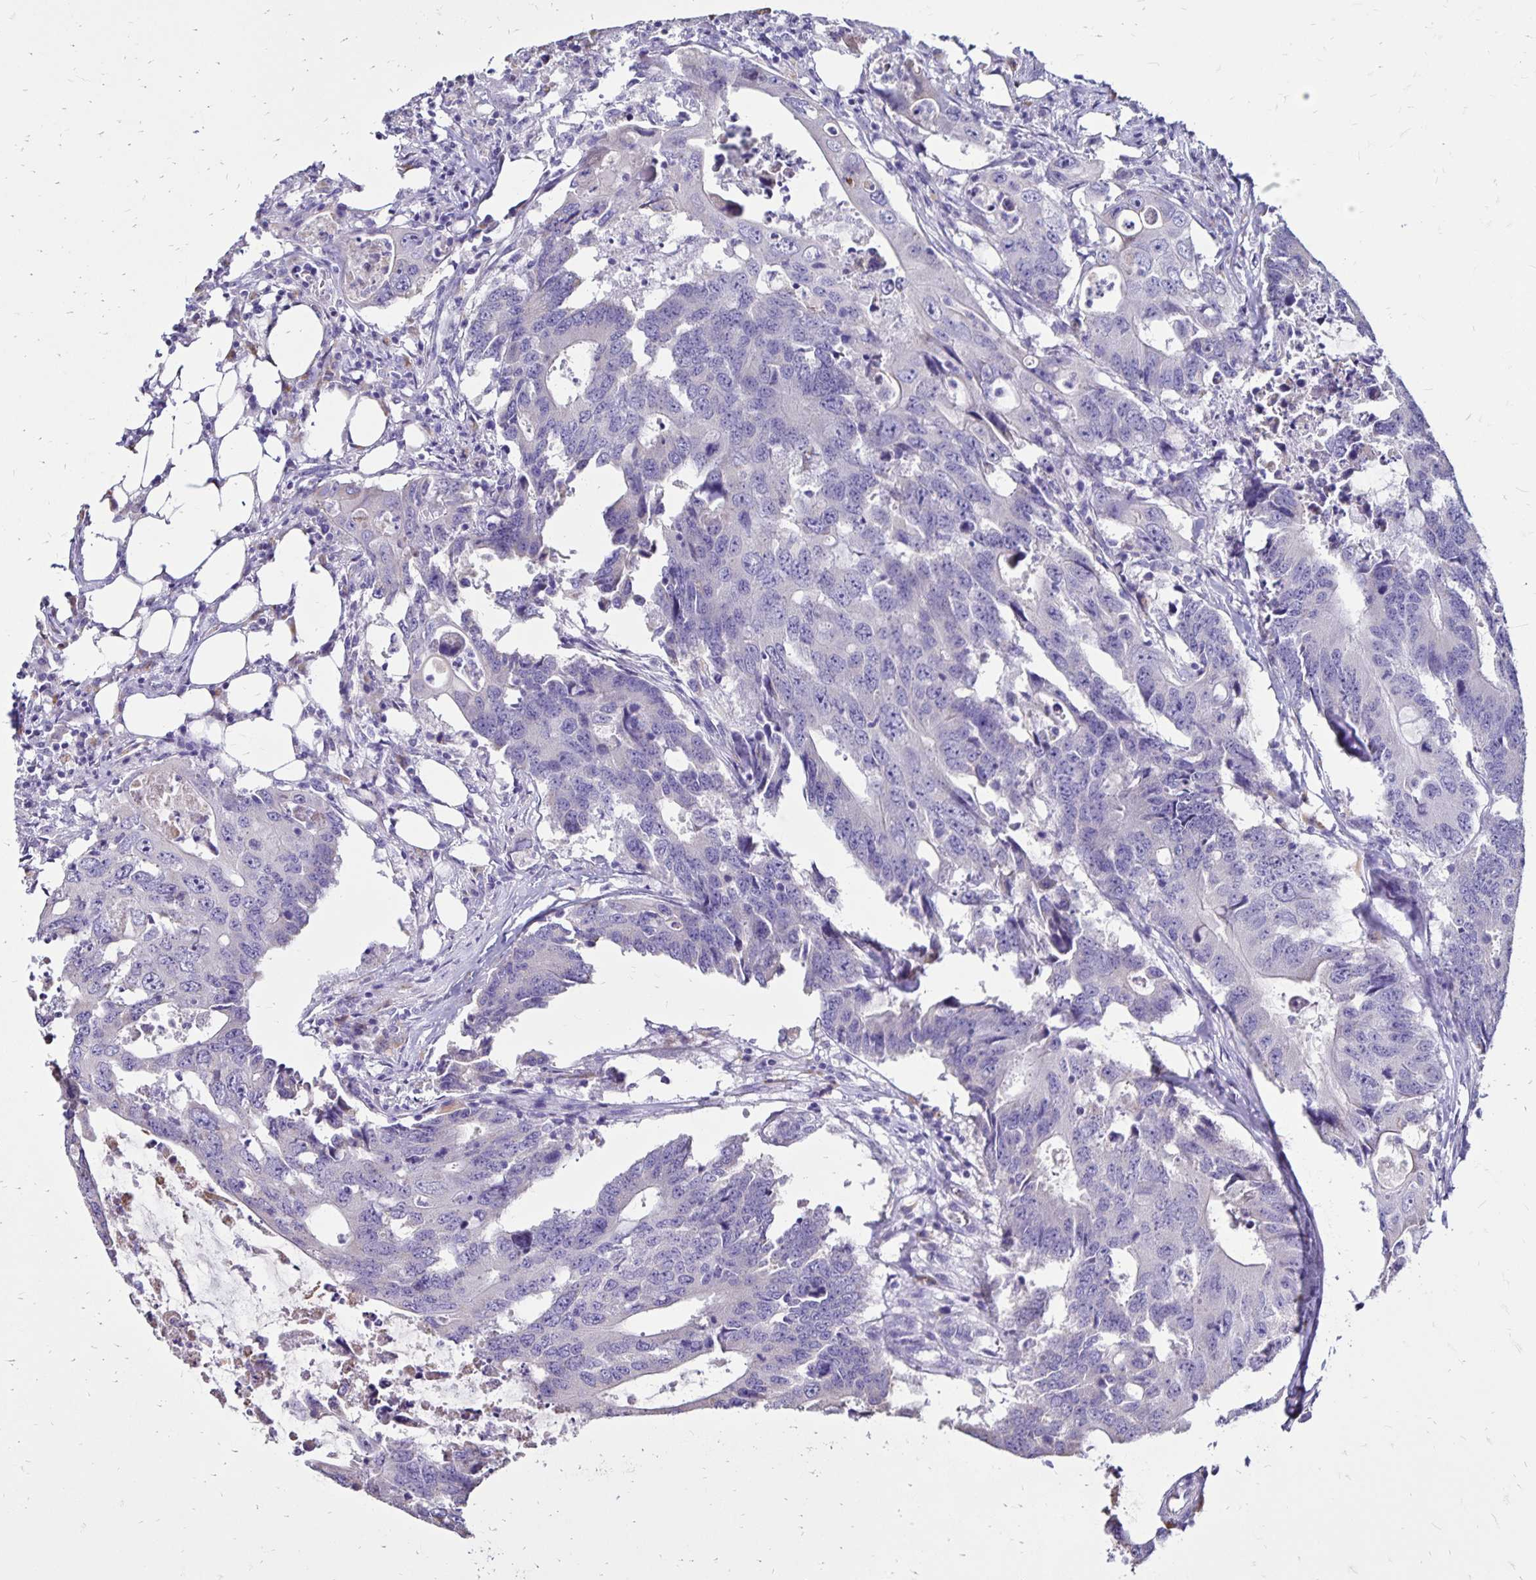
{"staining": {"intensity": "negative", "quantity": "none", "location": "none"}, "tissue": "colorectal cancer", "cell_type": "Tumor cells", "image_type": "cancer", "snomed": [{"axis": "morphology", "description": "Adenocarcinoma, NOS"}, {"axis": "topography", "description": "Colon"}], "caption": "DAB (3,3'-diaminobenzidine) immunohistochemical staining of human colorectal adenocarcinoma demonstrates no significant positivity in tumor cells.", "gene": "EVPL", "patient": {"sex": "male", "age": 71}}